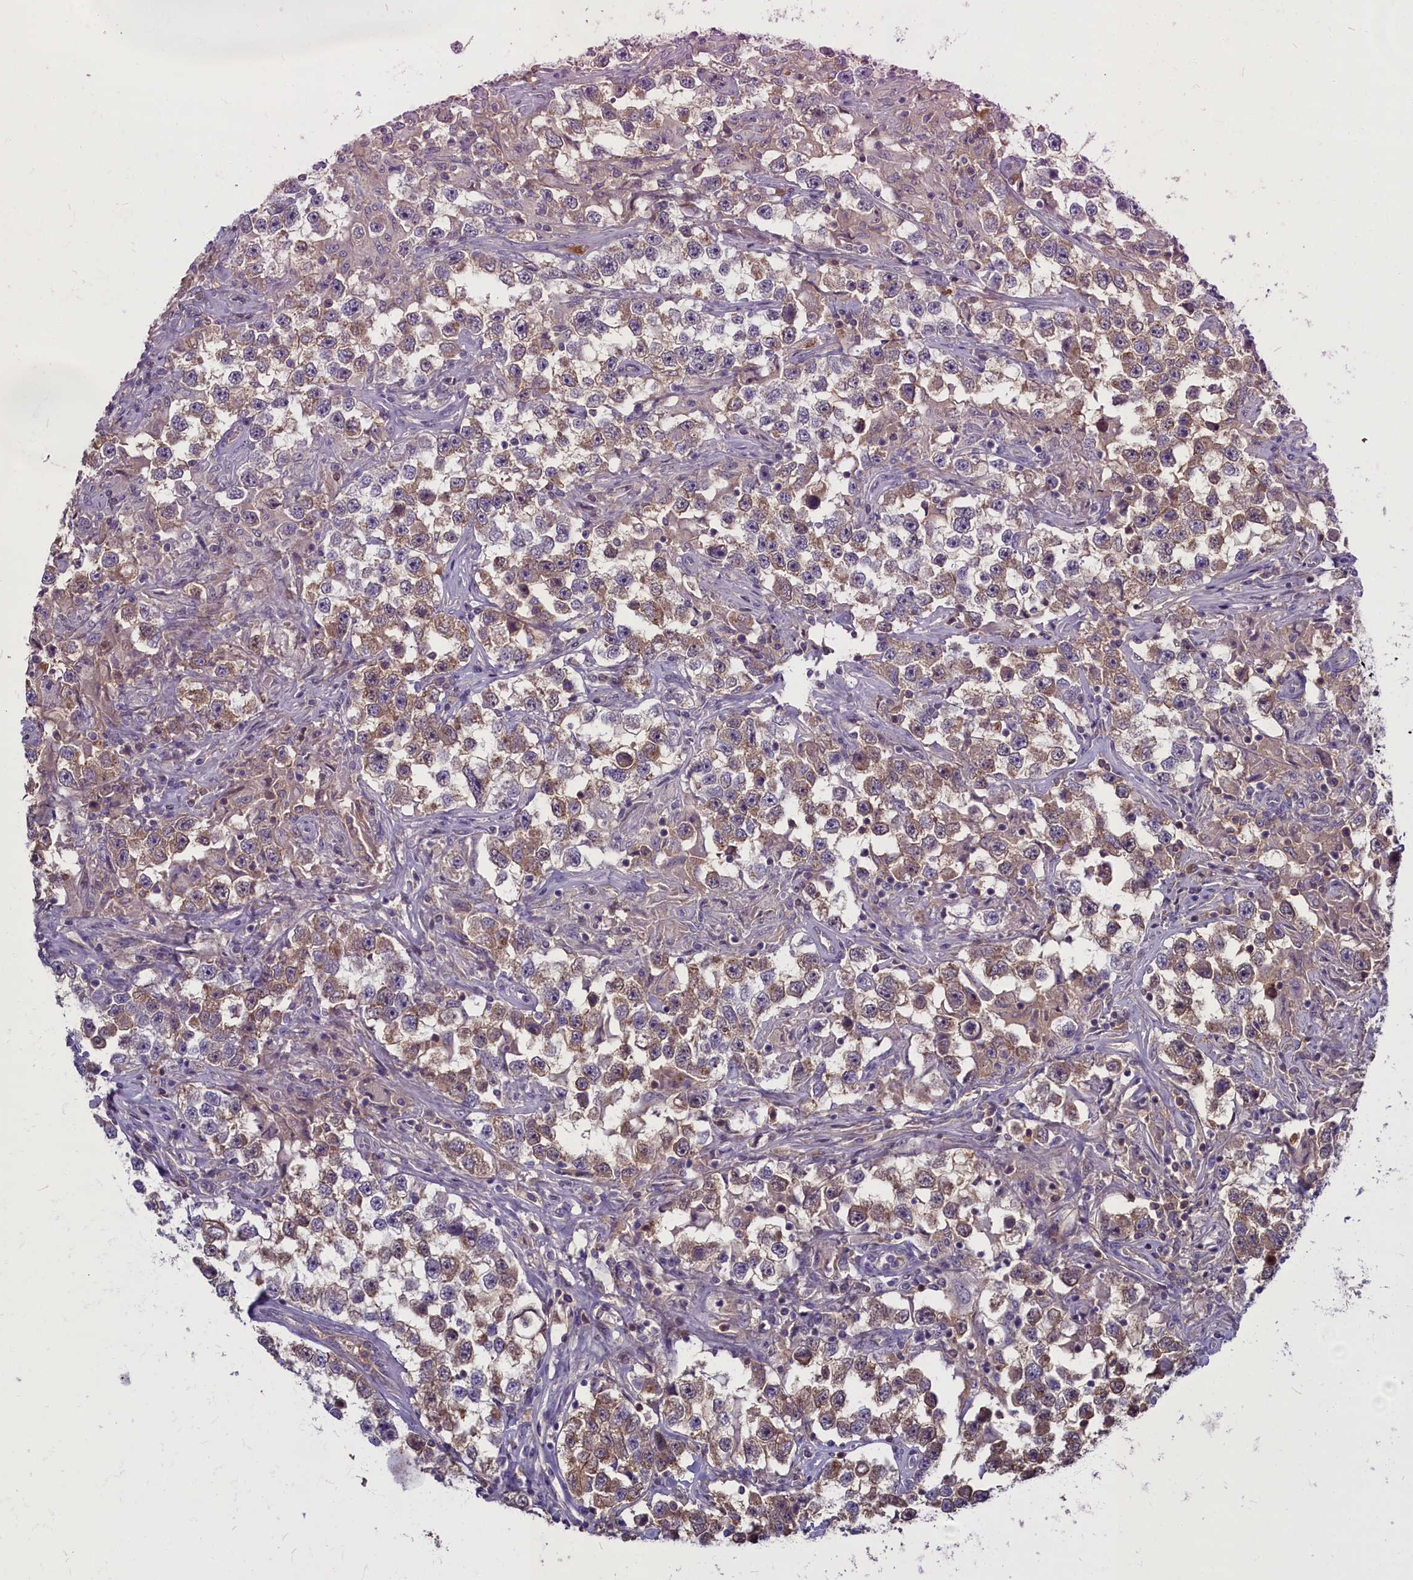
{"staining": {"intensity": "moderate", "quantity": ">75%", "location": "cytoplasmic/membranous"}, "tissue": "testis cancer", "cell_type": "Tumor cells", "image_type": "cancer", "snomed": [{"axis": "morphology", "description": "Seminoma, NOS"}, {"axis": "topography", "description": "Testis"}], "caption": "Immunohistochemistry image of neoplastic tissue: human testis seminoma stained using IHC exhibits medium levels of moderate protein expression localized specifically in the cytoplasmic/membranous of tumor cells, appearing as a cytoplasmic/membranous brown color.", "gene": "SV2C", "patient": {"sex": "male", "age": 46}}